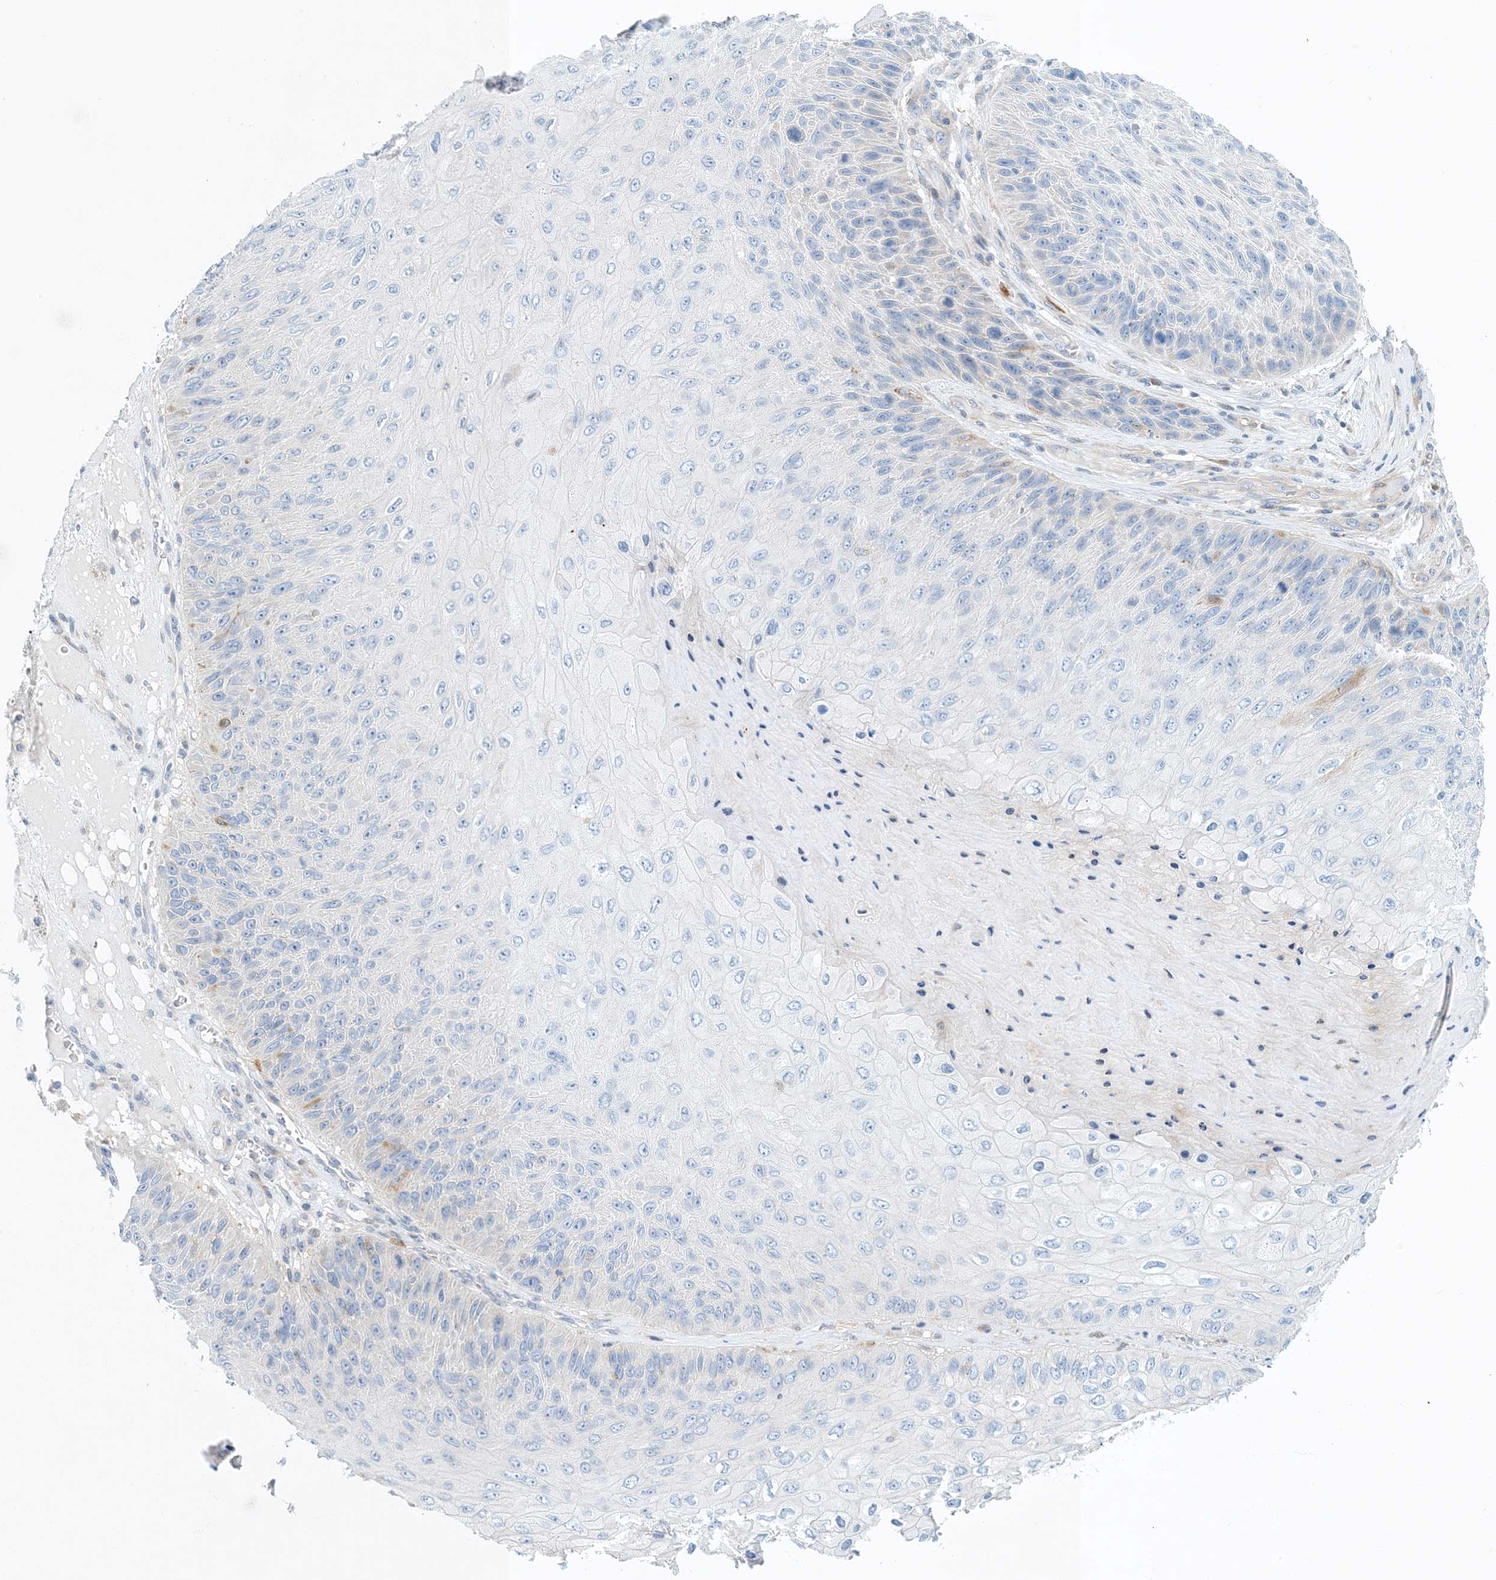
{"staining": {"intensity": "negative", "quantity": "none", "location": "none"}, "tissue": "skin cancer", "cell_type": "Tumor cells", "image_type": "cancer", "snomed": [{"axis": "morphology", "description": "Squamous cell carcinoma, NOS"}, {"axis": "topography", "description": "Skin"}], "caption": "This is an IHC micrograph of skin squamous cell carcinoma. There is no expression in tumor cells.", "gene": "PCDHA2", "patient": {"sex": "female", "age": 88}}